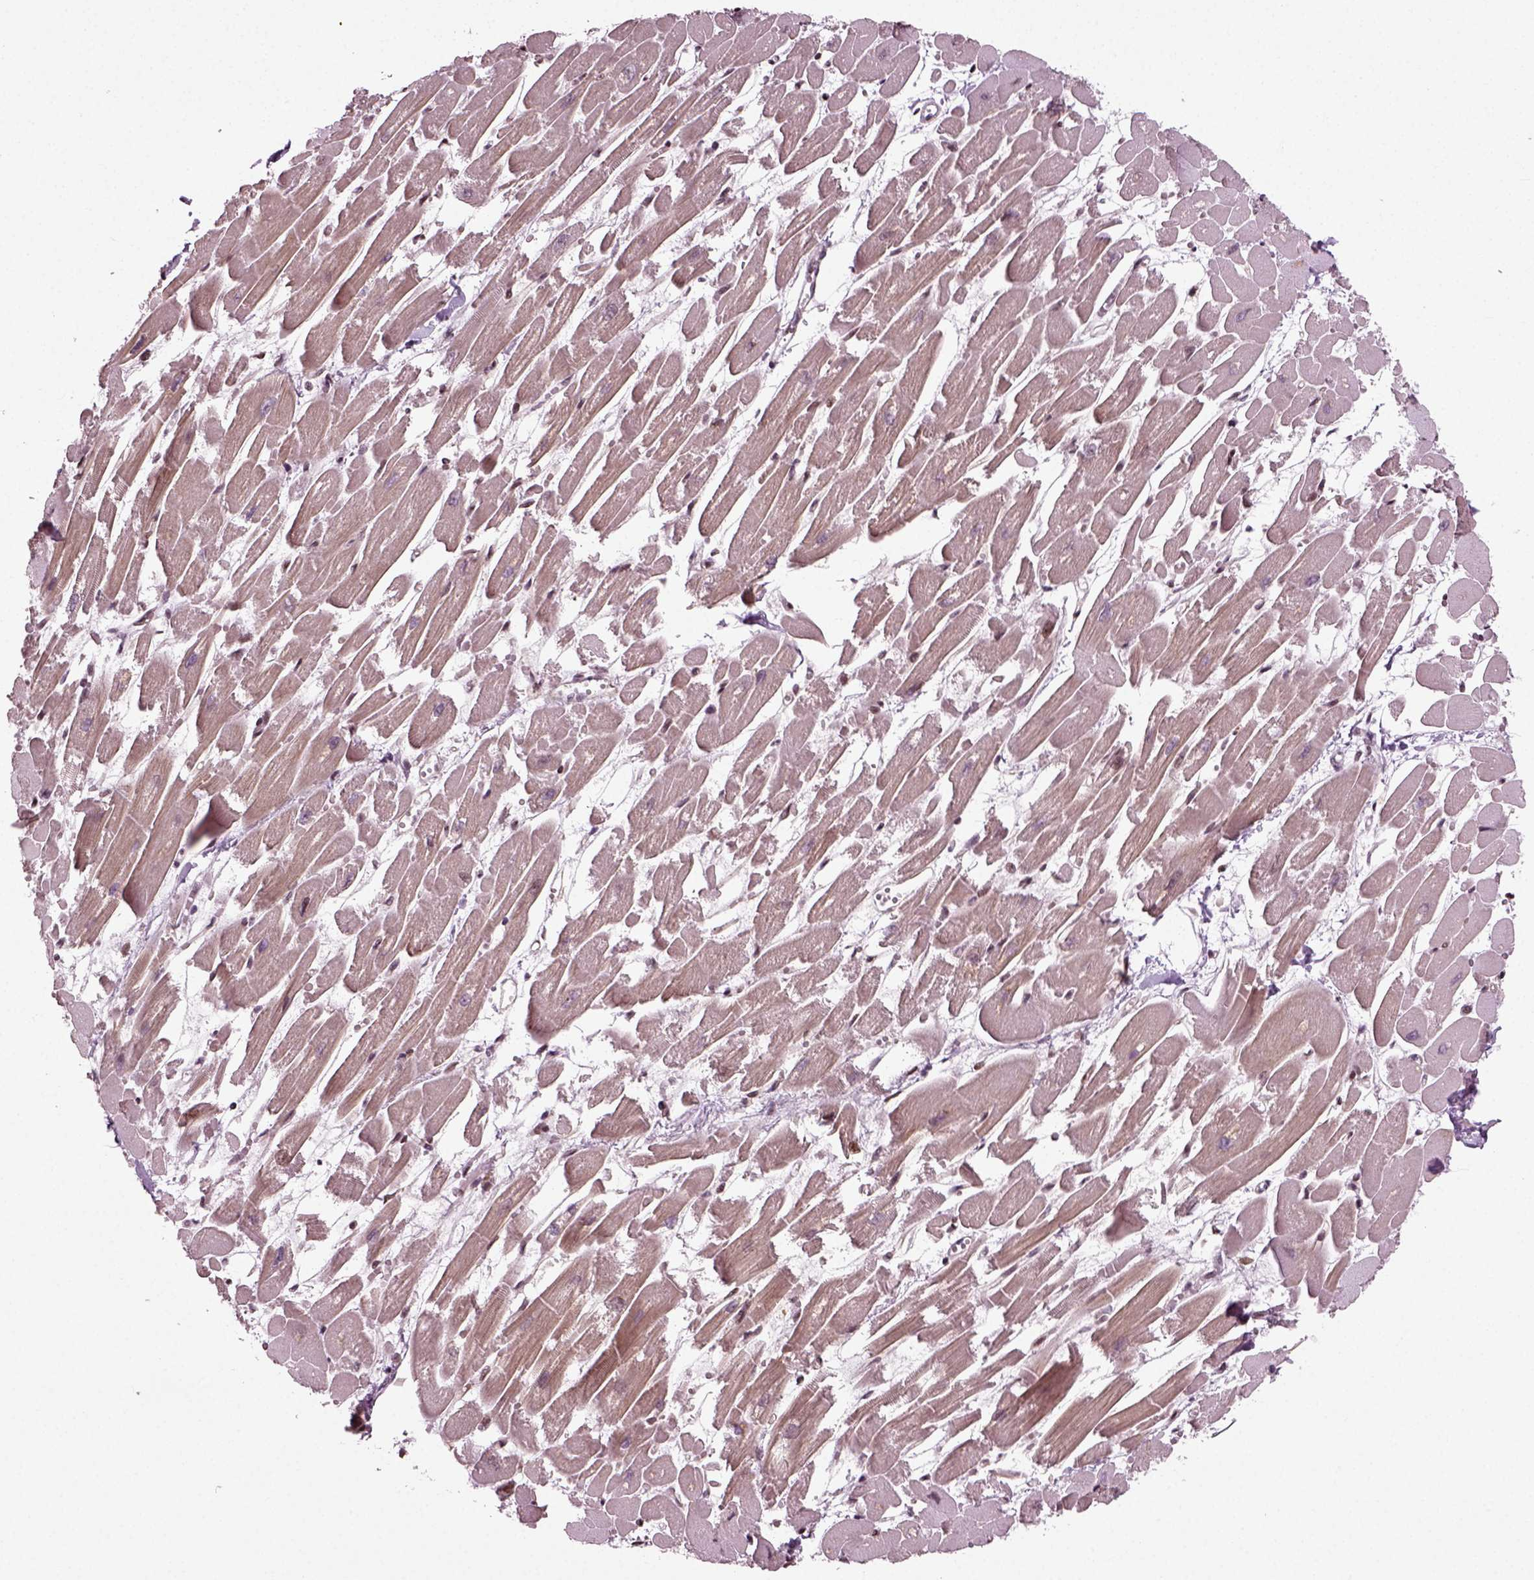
{"staining": {"intensity": "moderate", "quantity": "<25%", "location": "nuclear"}, "tissue": "heart muscle", "cell_type": "Cardiomyocytes", "image_type": "normal", "snomed": [{"axis": "morphology", "description": "Normal tissue, NOS"}, {"axis": "topography", "description": "Heart"}], "caption": "The immunohistochemical stain highlights moderate nuclear staining in cardiomyocytes of normal heart muscle.", "gene": "HEYL", "patient": {"sex": "female", "age": 52}}